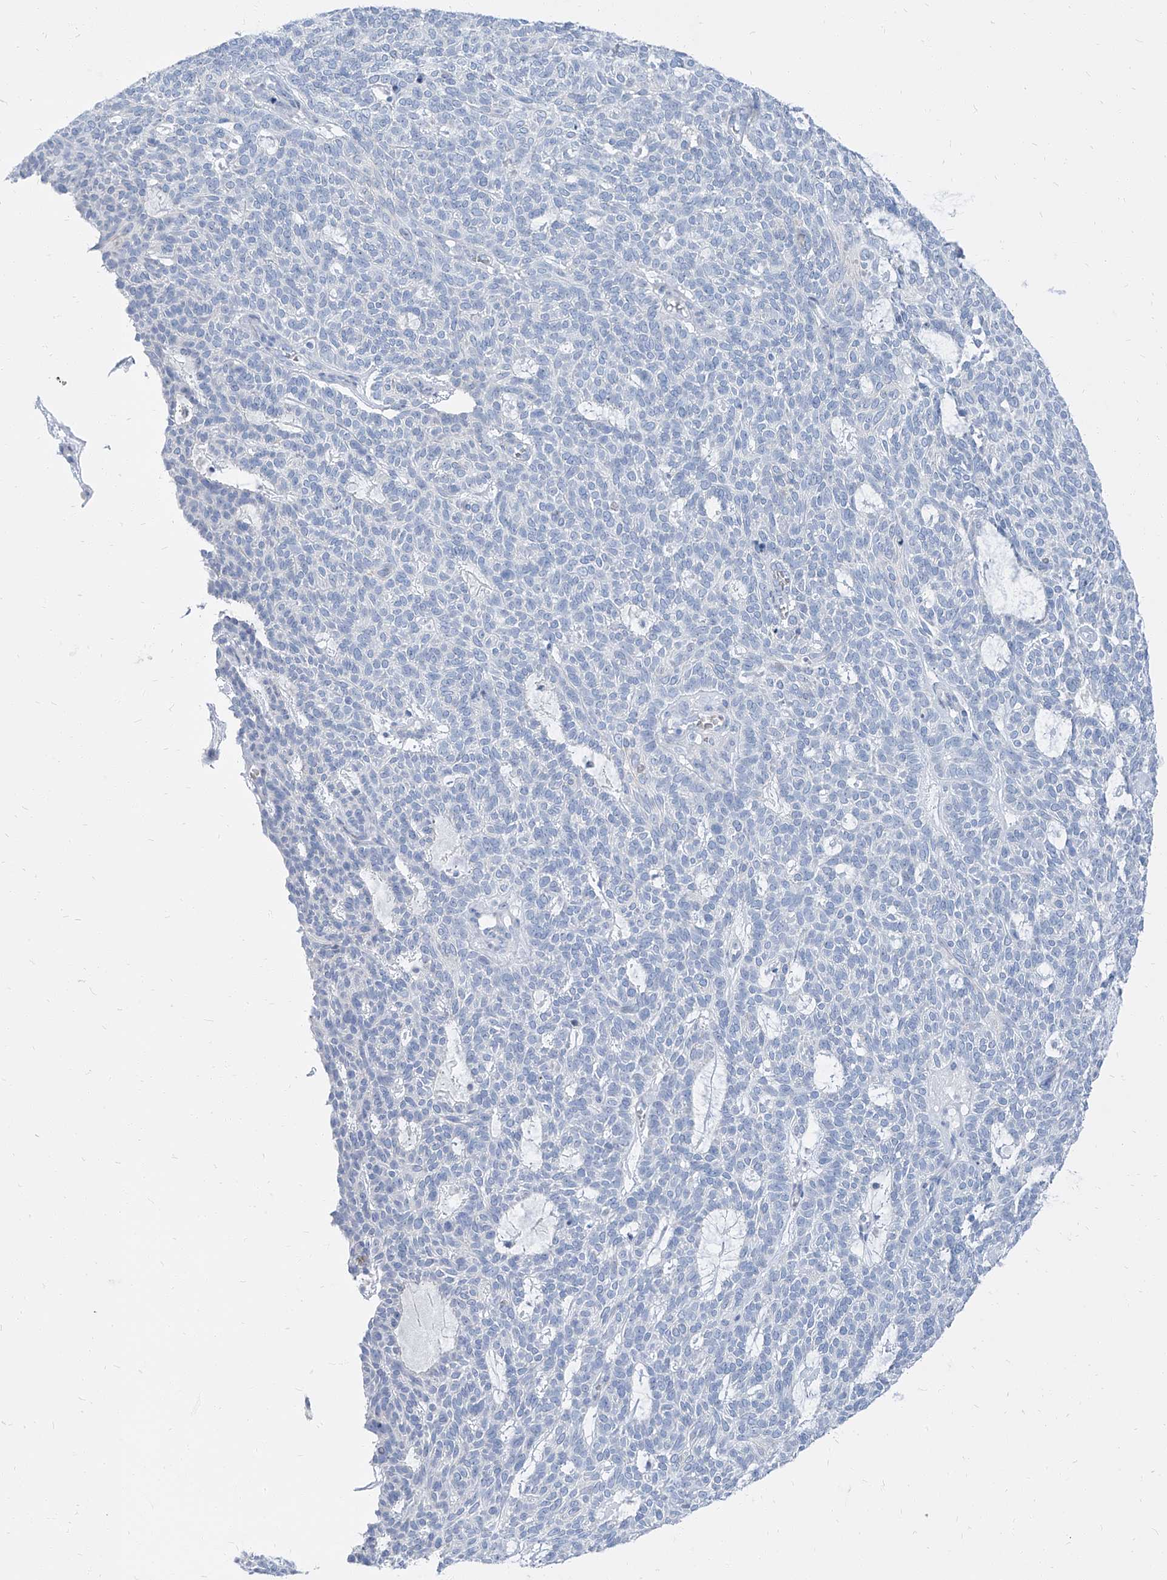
{"staining": {"intensity": "negative", "quantity": "none", "location": "none"}, "tissue": "skin cancer", "cell_type": "Tumor cells", "image_type": "cancer", "snomed": [{"axis": "morphology", "description": "Squamous cell carcinoma, NOS"}, {"axis": "topography", "description": "Skin"}], "caption": "This photomicrograph is of skin cancer stained with IHC to label a protein in brown with the nuclei are counter-stained blue. There is no positivity in tumor cells.", "gene": "TXLNB", "patient": {"sex": "female", "age": 90}}